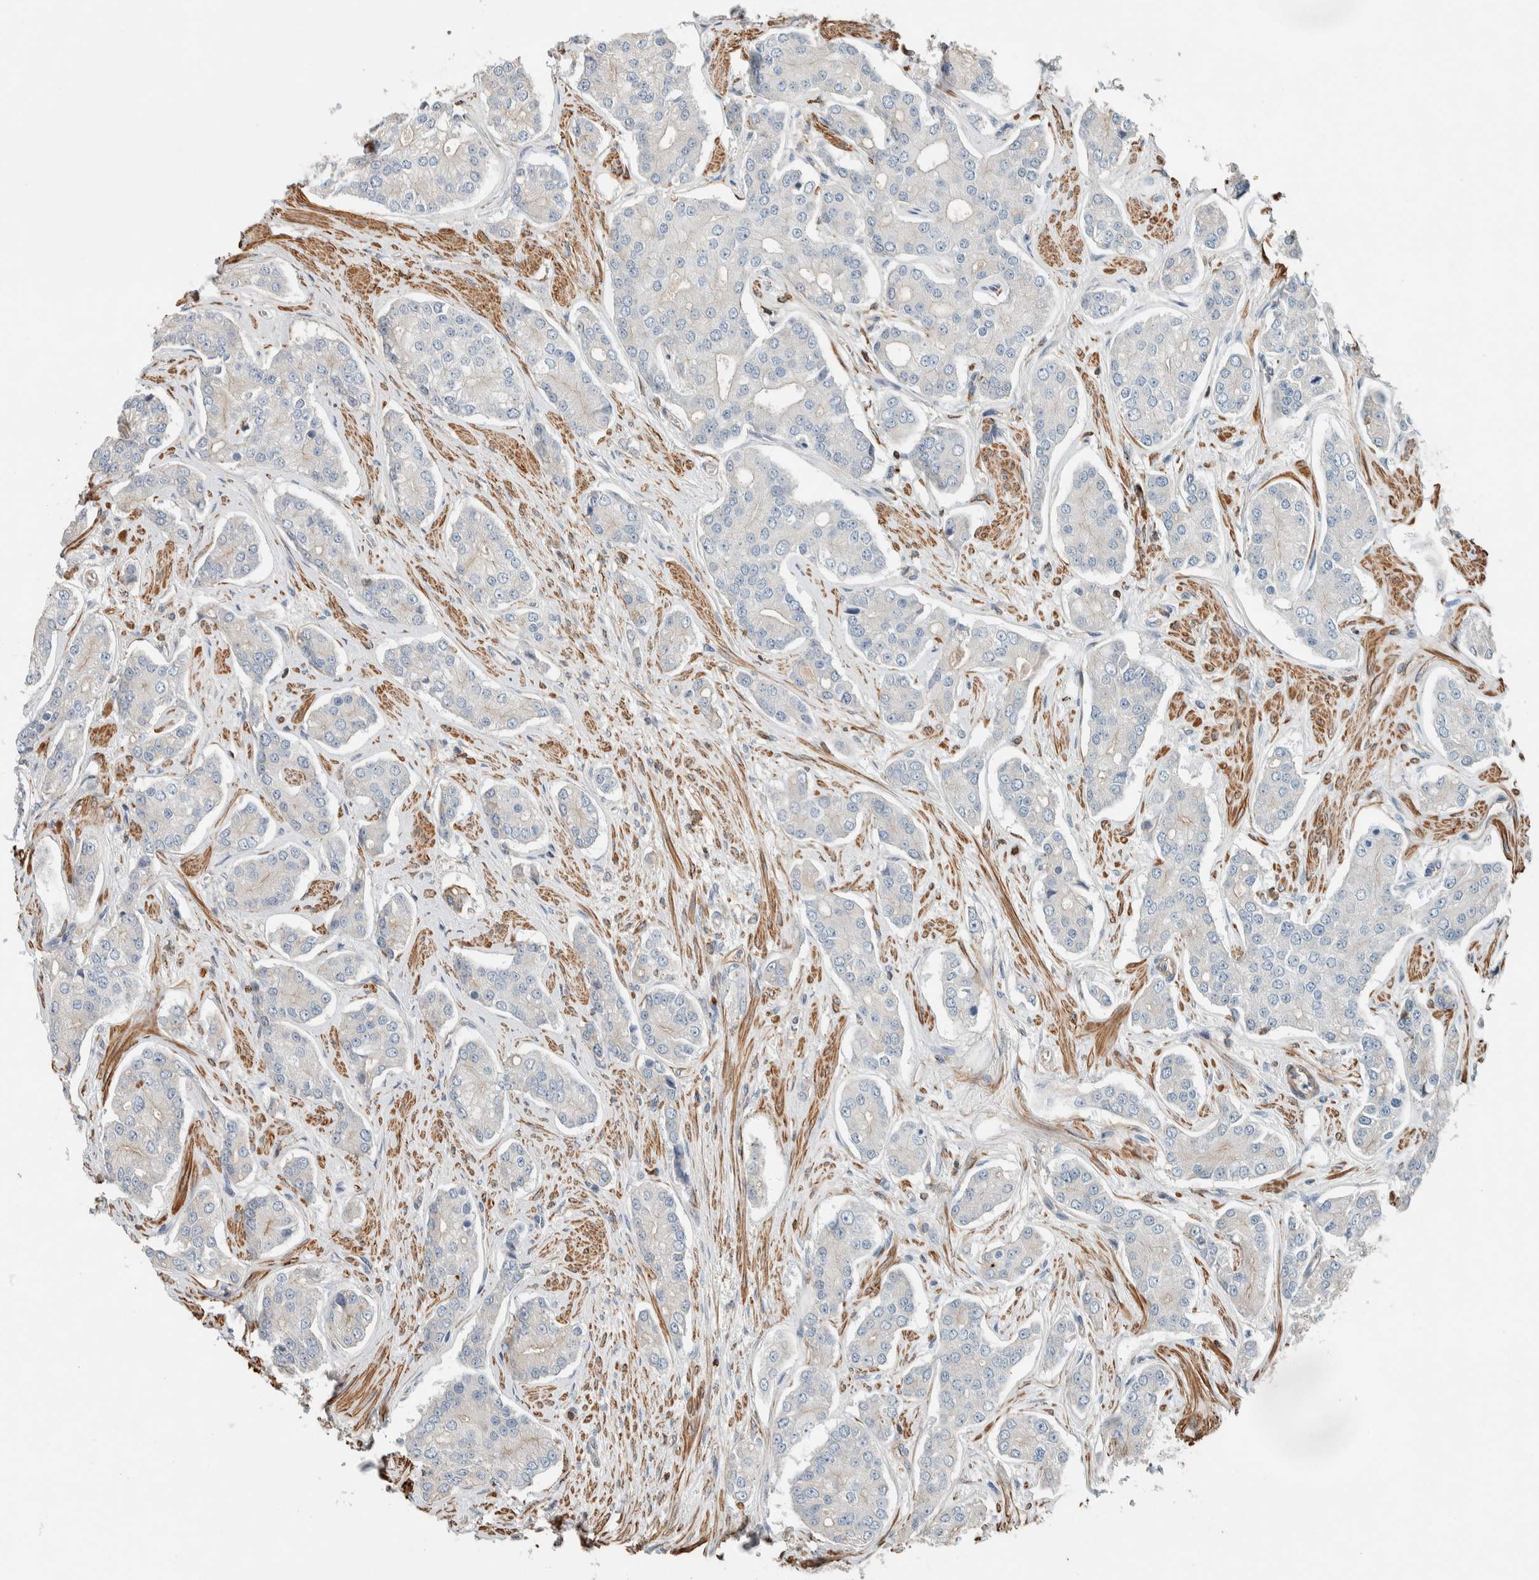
{"staining": {"intensity": "negative", "quantity": "none", "location": "none"}, "tissue": "prostate cancer", "cell_type": "Tumor cells", "image_type": "cancer", "snomed": [{"axis": "morphology", "description": "Adenocarcinoma, High grade"}, {"axis": "topography", "description": "Prostate"}], "caption": "Immunohistochemistry image of neoplastic tissue: human prostate cancer stained with DAB (3,3'-diaminobenzidine) demonstrates no significant protein positivity in tumor cells.", "gene": "CTBP2", "patient": {"sex": "male", "age": 71}}